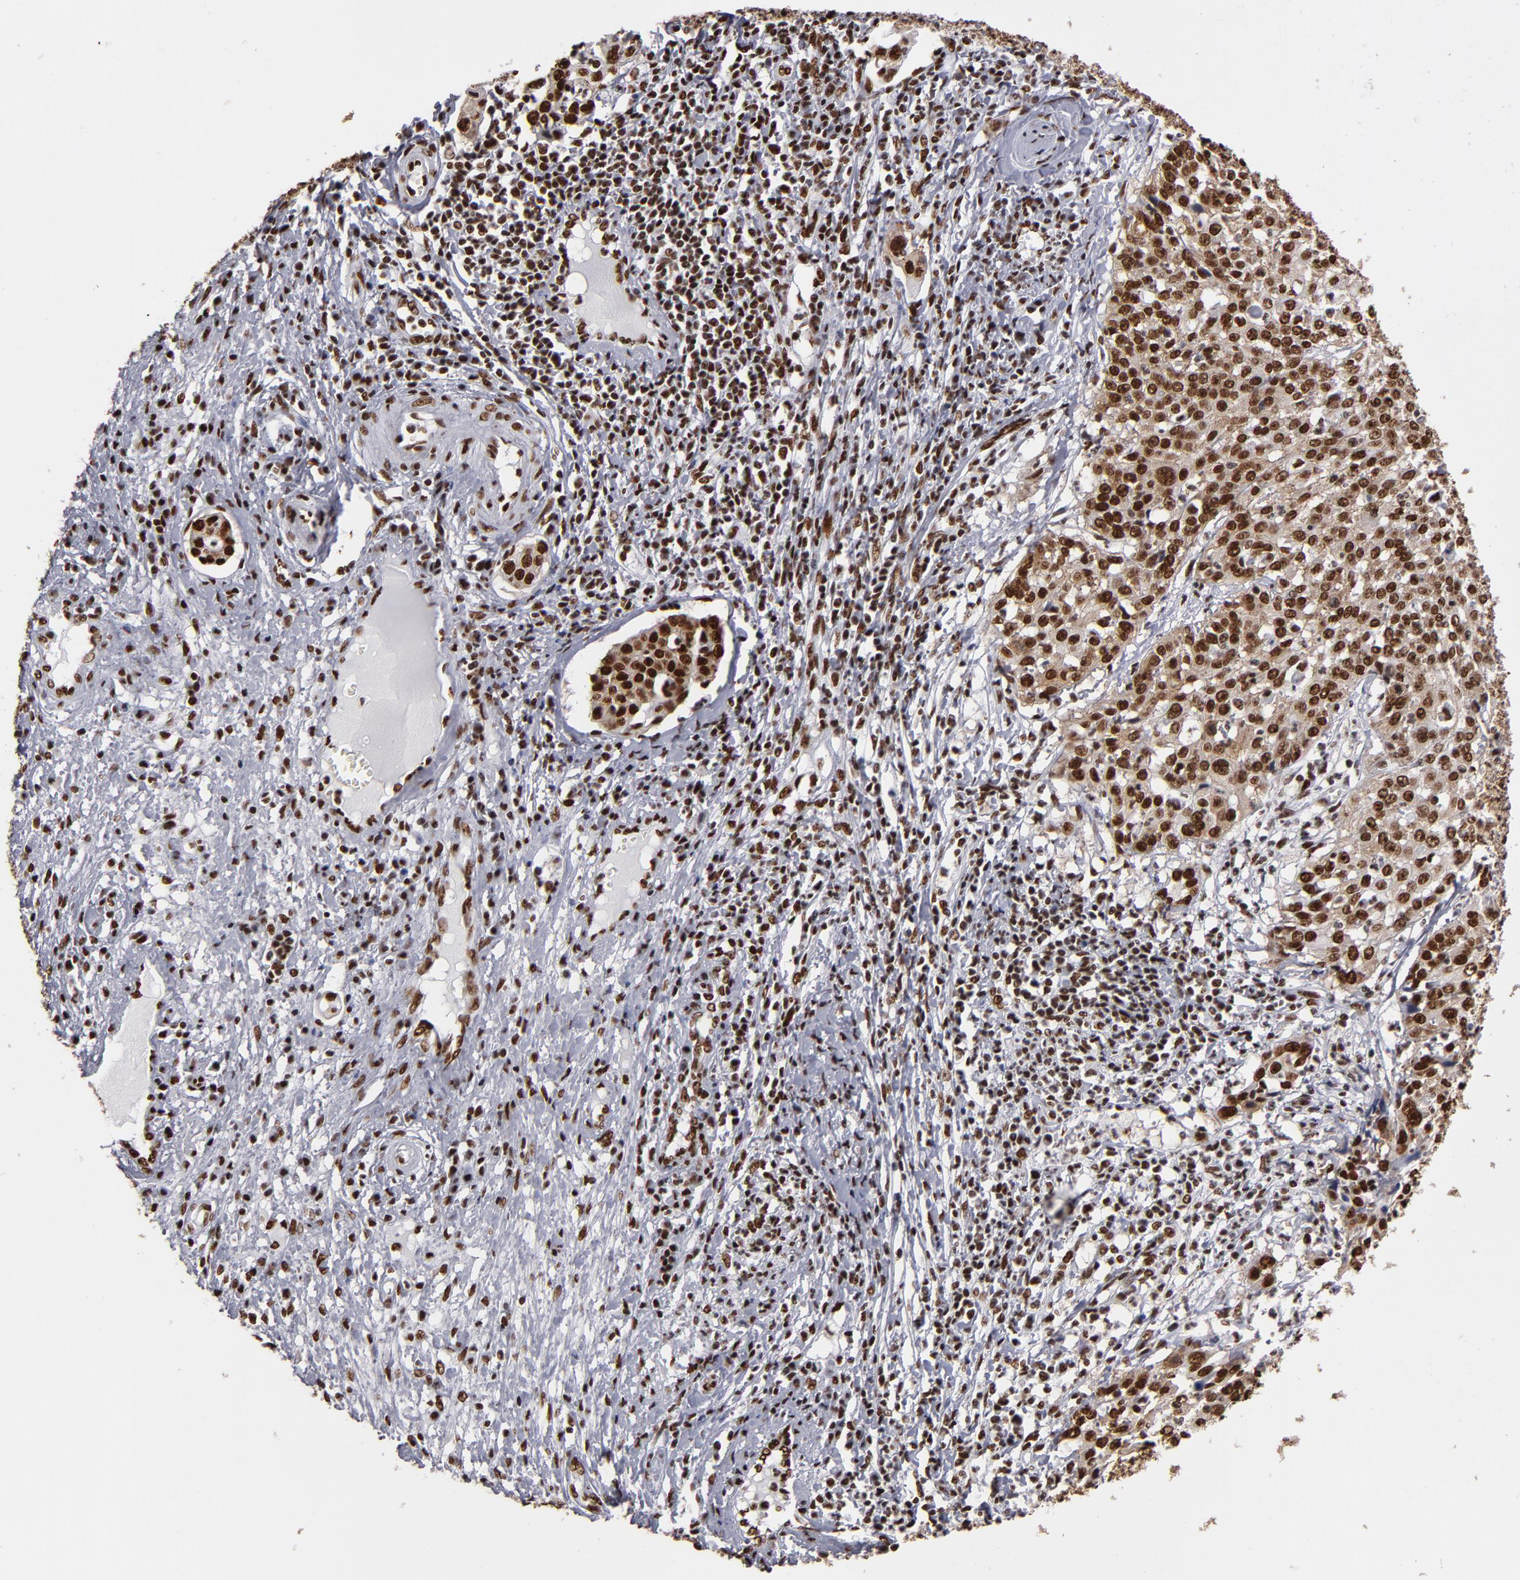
{"staining": {"intensity": "strong", "quantity": ">75%", "location": "cytoplasmic/membranous,nuclear"}, "tissue": "cervical cancer", "cell_type": "Tumor cells", "image_type": "cancer", "snomed": [{"axis": "morphology", "description": "Squamous cell carcinoma, NOS"}, {"axis": "topography", "description": "Cervix"}], "caption": "About >75% of tumor cells in human cervical squamous cell carcinoma reveal strong cytoplasmic/membranous and nuclear protein staining as visualized by brown immunohistochemical staining.", "gene": "MRE11", "patient": {"sex": "female", "age": 39}}